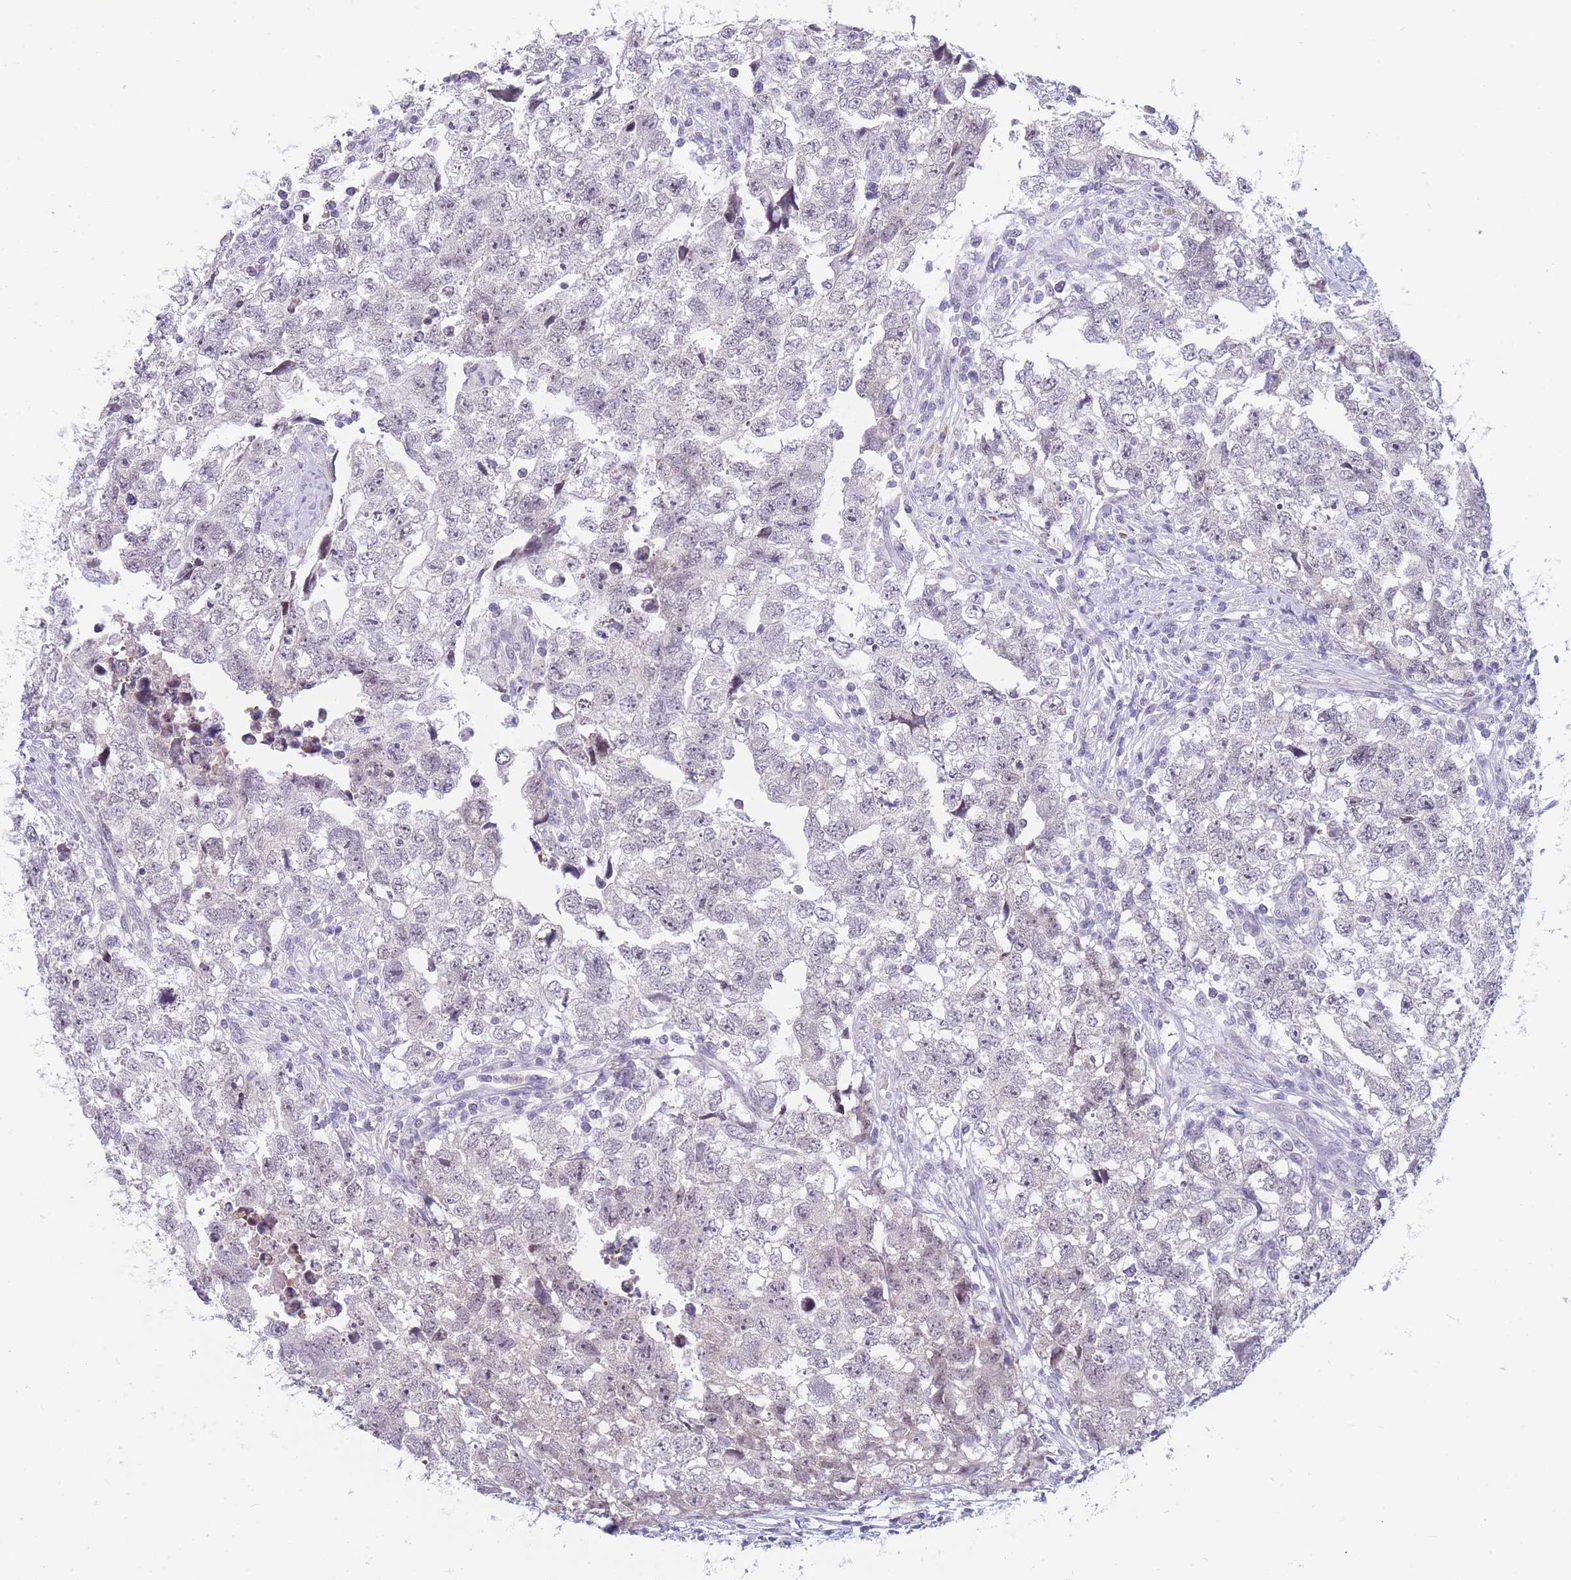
{"staining": {"intensity": "negative", "quantity": "none", "location": "none"}, "tissue": "testis cancer", "cell_type": "Tumor cells", "image_type": "cancer", "snomed": [{"axis": "morphology", "description": "Carcinoma, Embryonal, NOS"}, {"axis": "topography", "description": "Testis"}], "caption": "High power microscopy histopathology image of an IHC photomicrograph of embryonal carcinoma (testis), revealing no significant staining in tumor cells. (Stains: DAB (3,3'-diaminobenzidine) immunohistochemistry (IHC) with hematoxylin counter stain, Microscopy: brightfield microscopy at high magnification).", "gene": "NDUFAF6", "patient": {"sex": "male", "age": 22}}